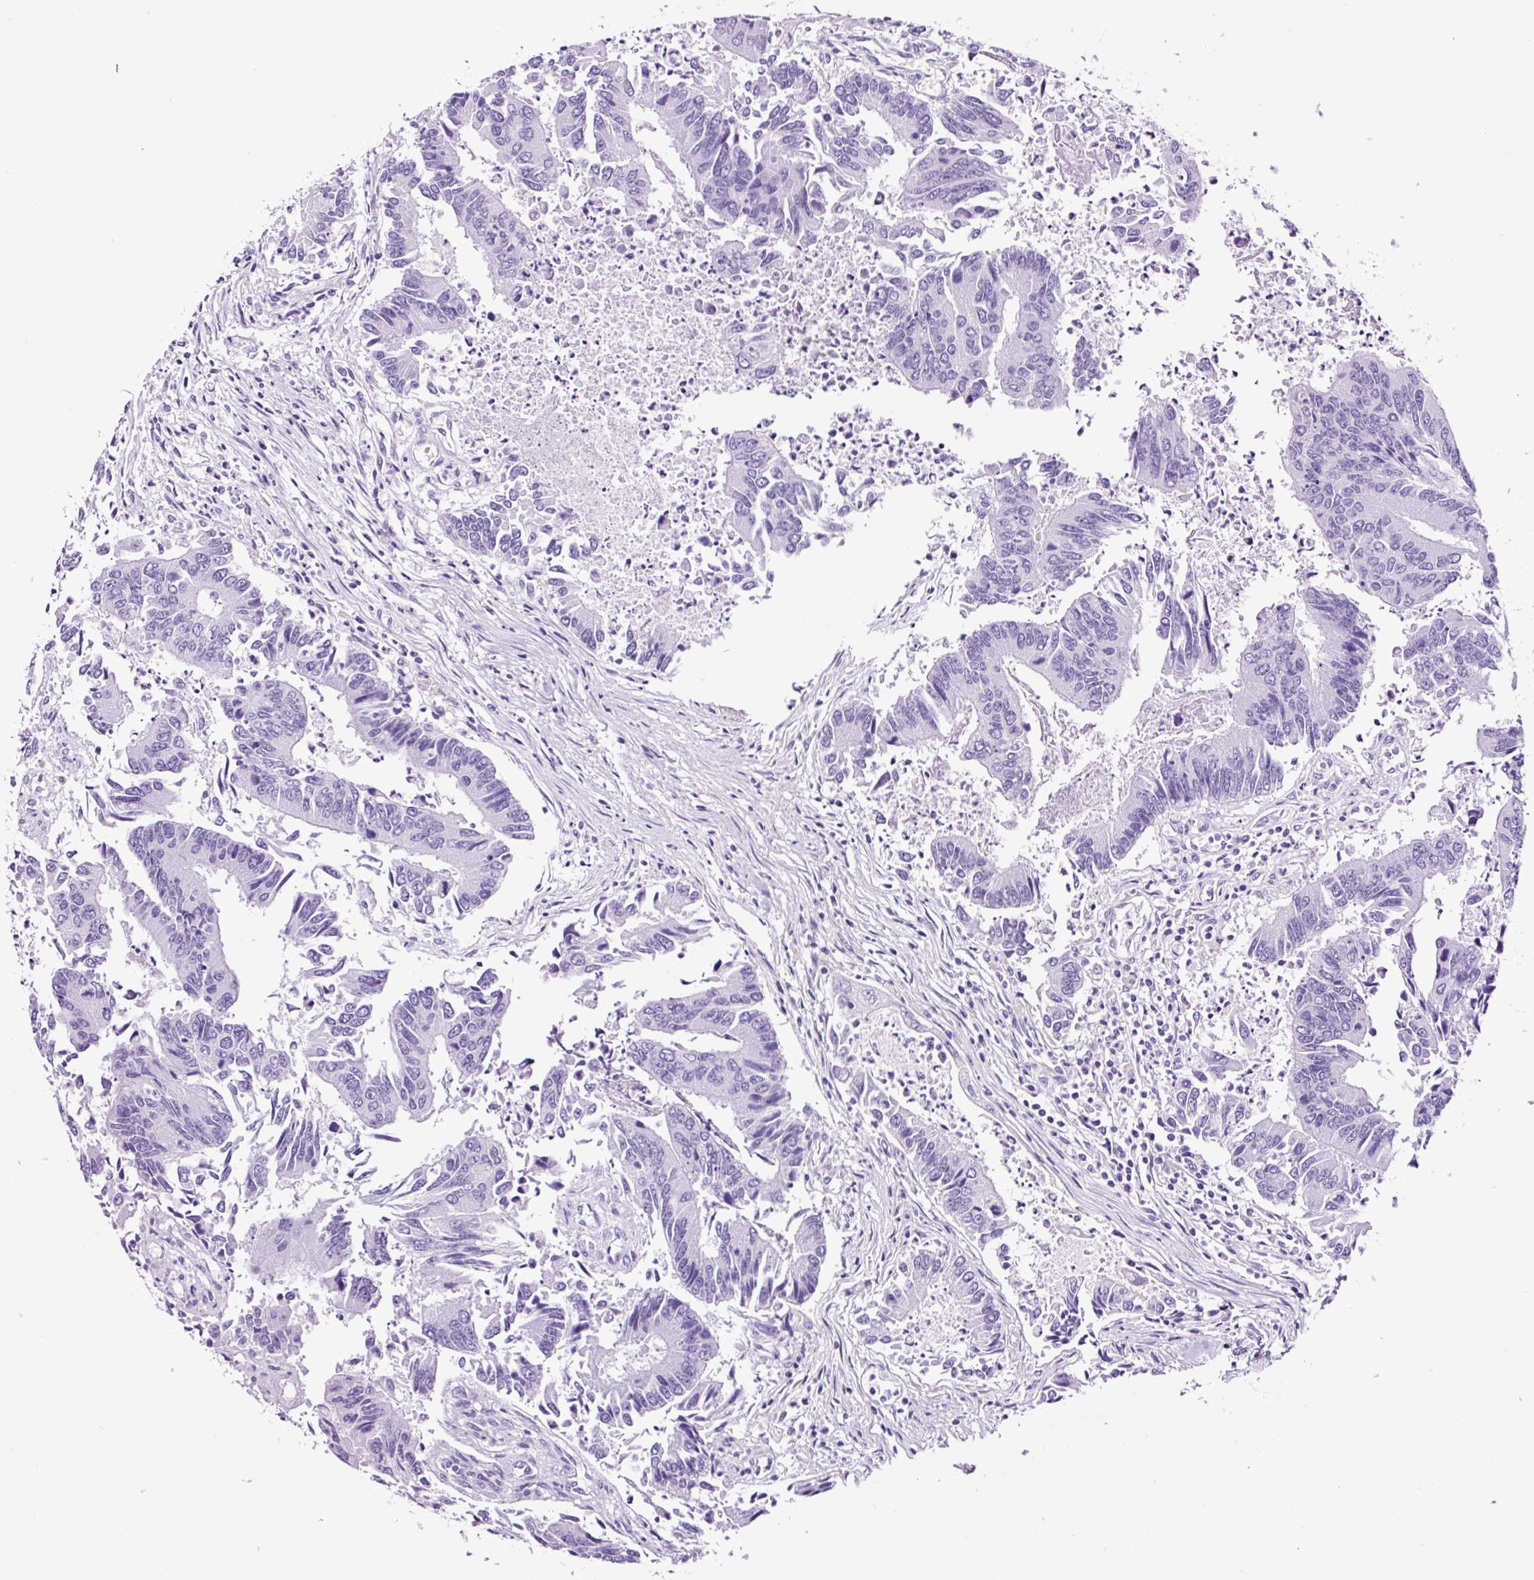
{"staining": {"intensity": "negative", "quantity": "none", "location": "none"}, "tissue": "colorectal cancer", "cell_type": "Tumor cells", "image_type": "cancer", "snomed": [{"axis": "morphology", "description": "Adenocarcinoma, NOS"}, {"axis": "topography", "description": "Colon"}], "caption": "This is a image of immunohistochemistry staining of adenocarcinoma (colorectal), which shows no staining in tumor cells.", "gene": "FBXL7", "patient": {"sex": "female", "age": 67}}